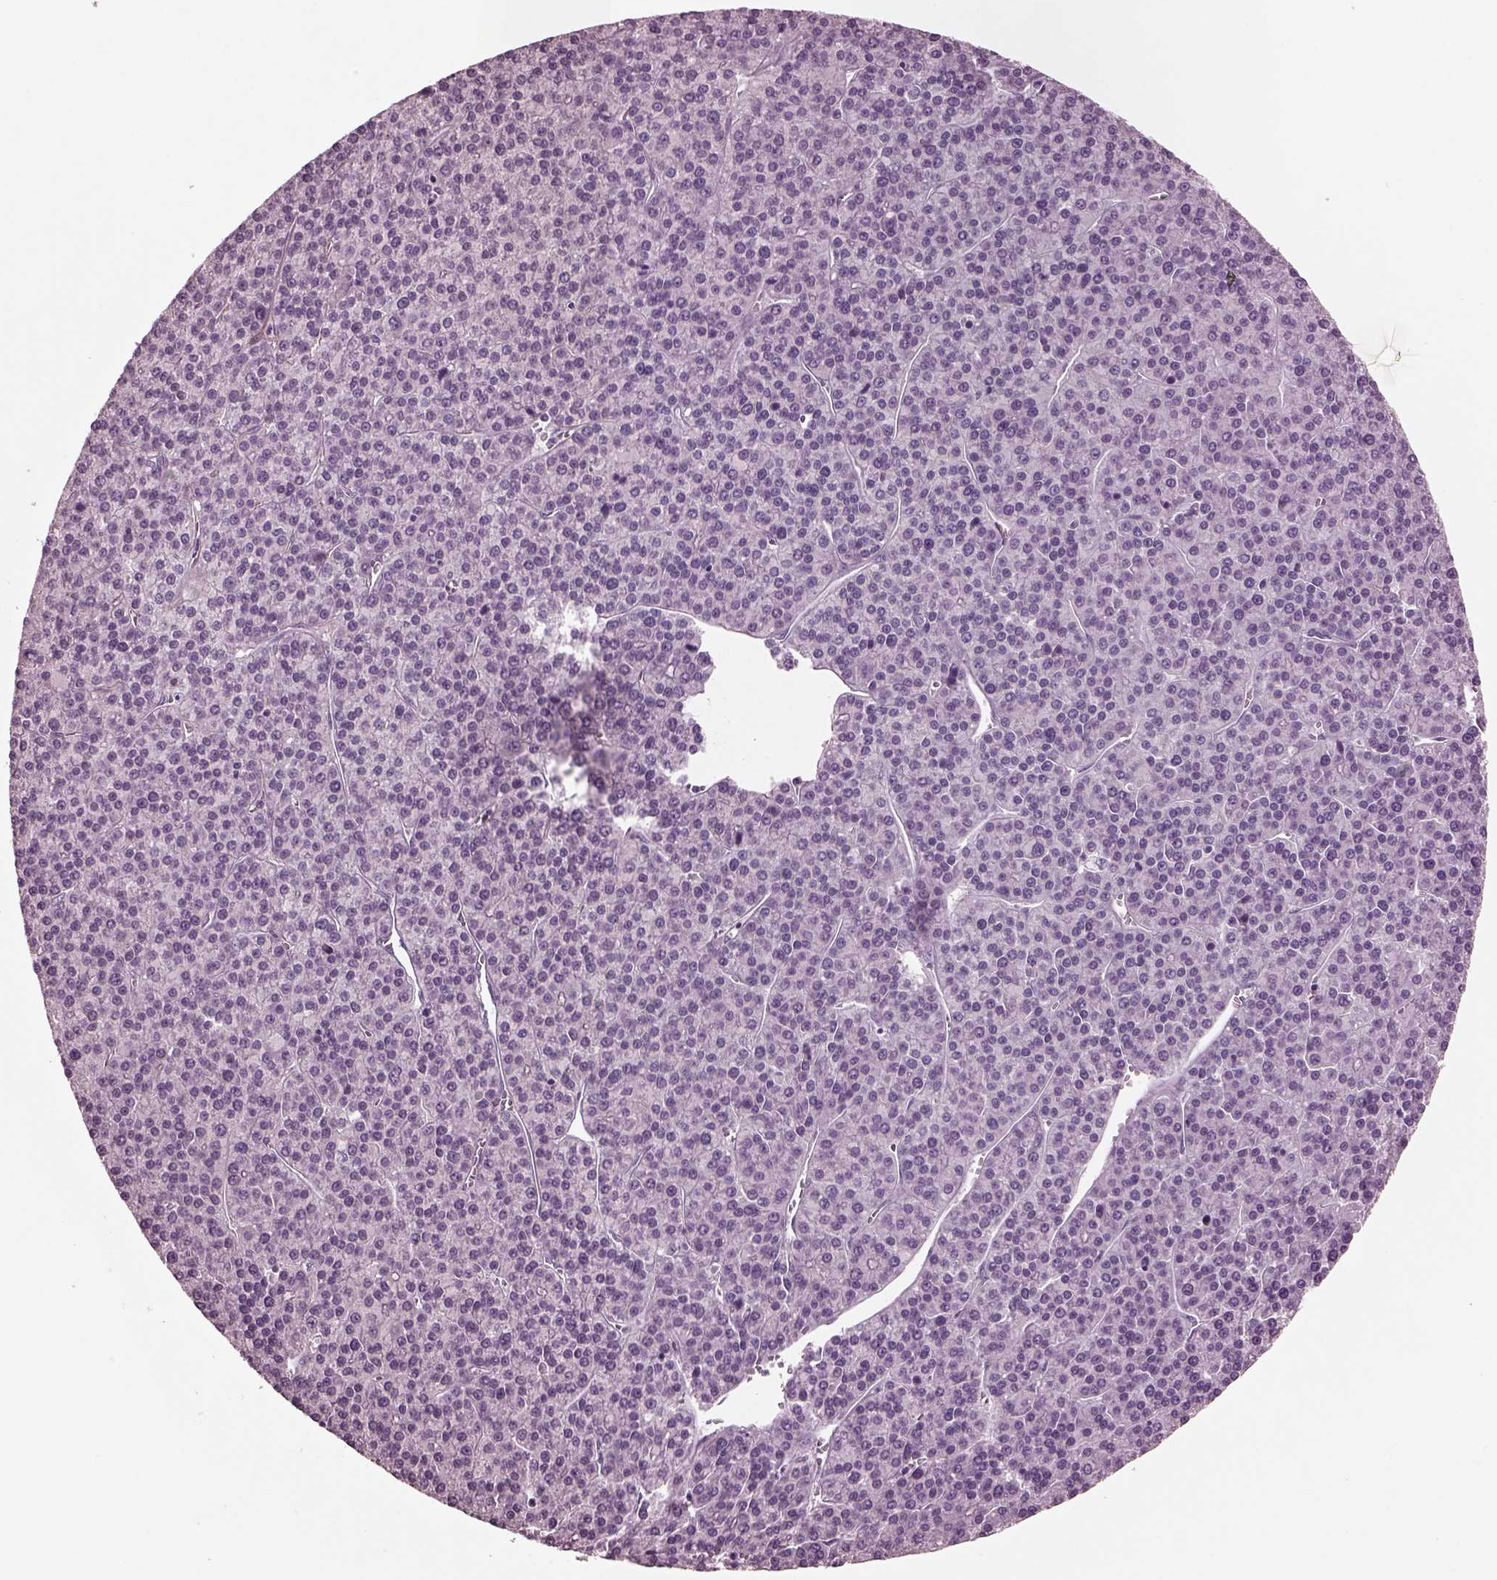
{"staining": {"intensity": "negative", "quantity": "none", "location": "none"}, "tissue": "liver cancer", "cell_type": "Tumor cells", "image_type": "cancer", "snomed": [{"axis": "morphology", "description": "Carcinoma, Hepatocellular, NOS"}, {"axis": "topography", "description": "Liver"}], "caption": "Immunohistochemistry histopathology image of liver hepatocellular carcinoma stained for a protein (brown), which displays no positivity in tumor cells. Nuclei are stained in blue.", "gene": "MIB2", "patient": {"sex": "female", "age": 58}}